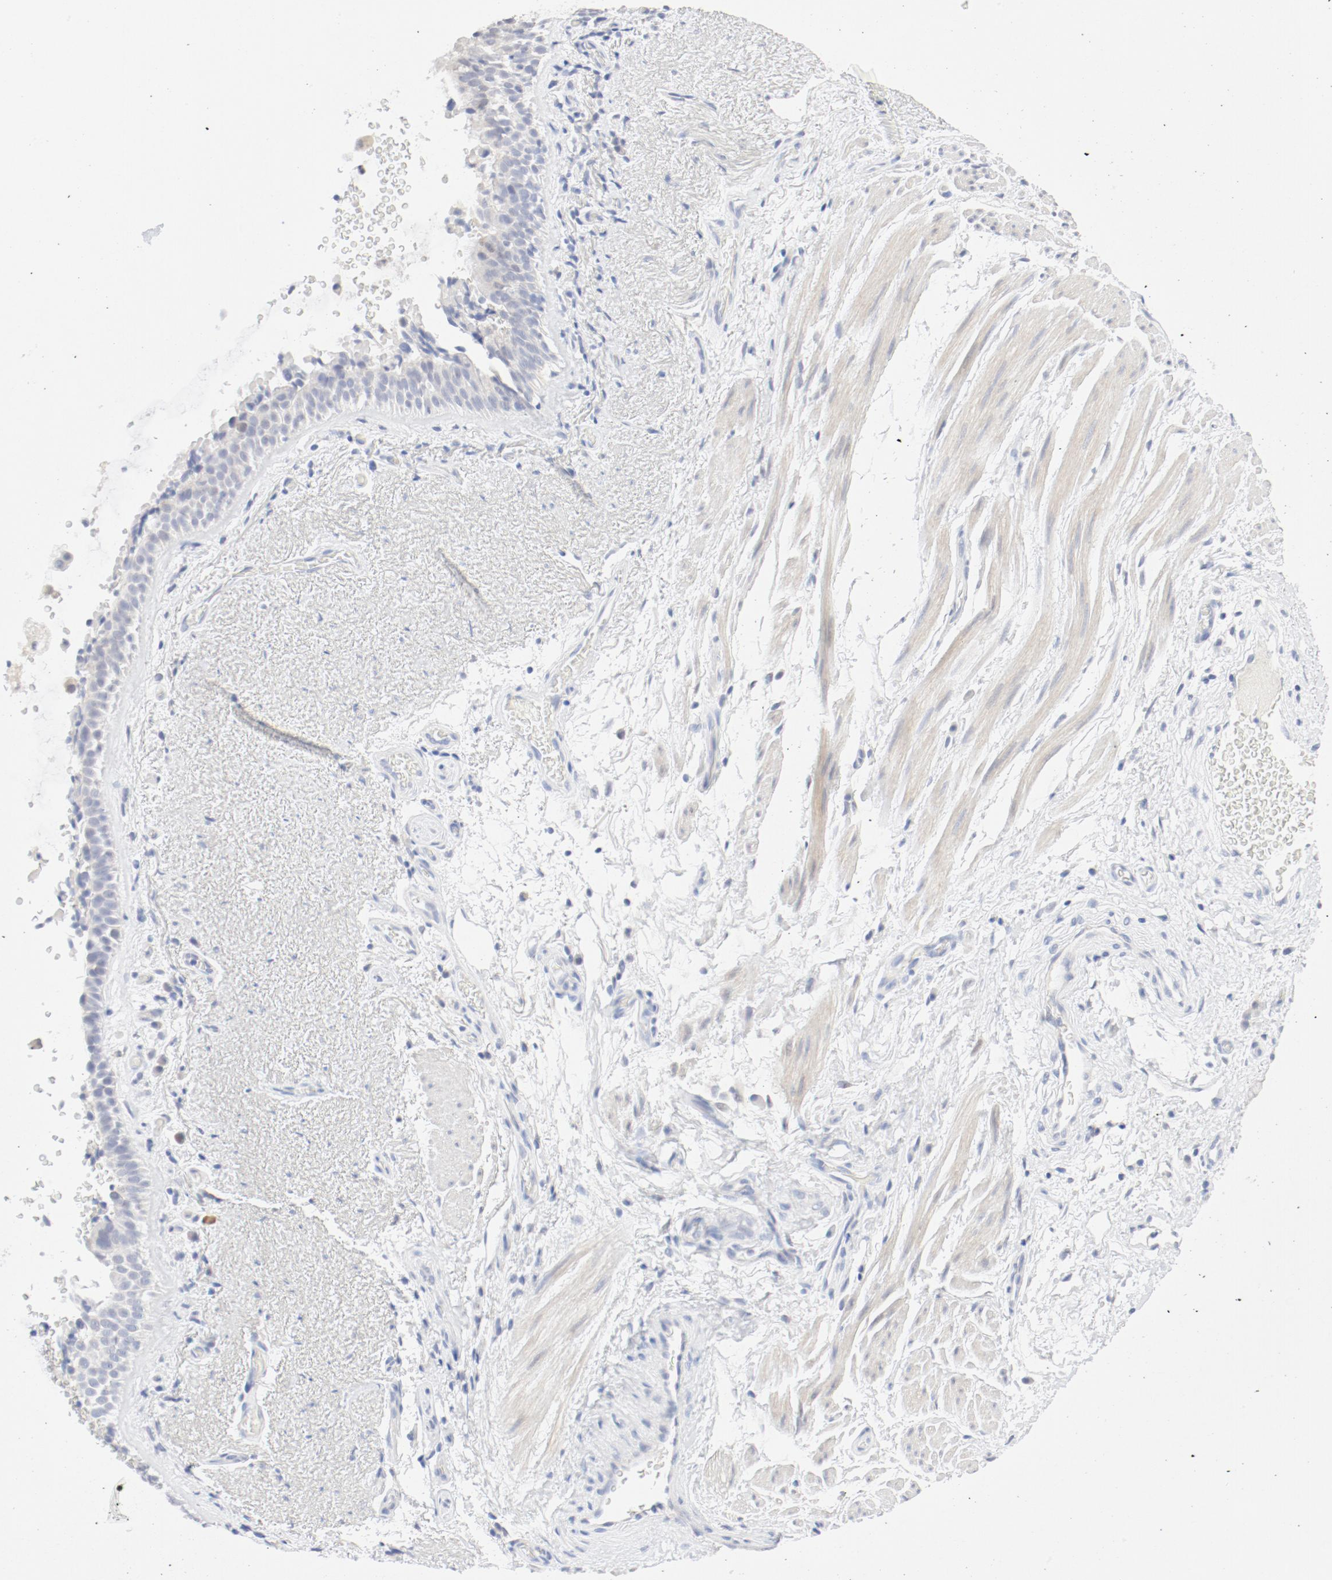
{"staining": {"intensity": "negative", "quantity": "none", "location": "none"}, "tissue": "bronchus", "cell_type": "Respiratory epithelial cells", "image_type": "normal", "snomed": [{"axis": "morphology", "description": "Normal tissue, NOS"}, {"axis": "topography", "description": "Bronchus"}], "caption": "Immunohistochemistry (IHC) of unremarkable bronchus shows no expression in respiratory epithelial cells.", "gene": "PGM1", "patient": {"sex": "female", "age": 54}}